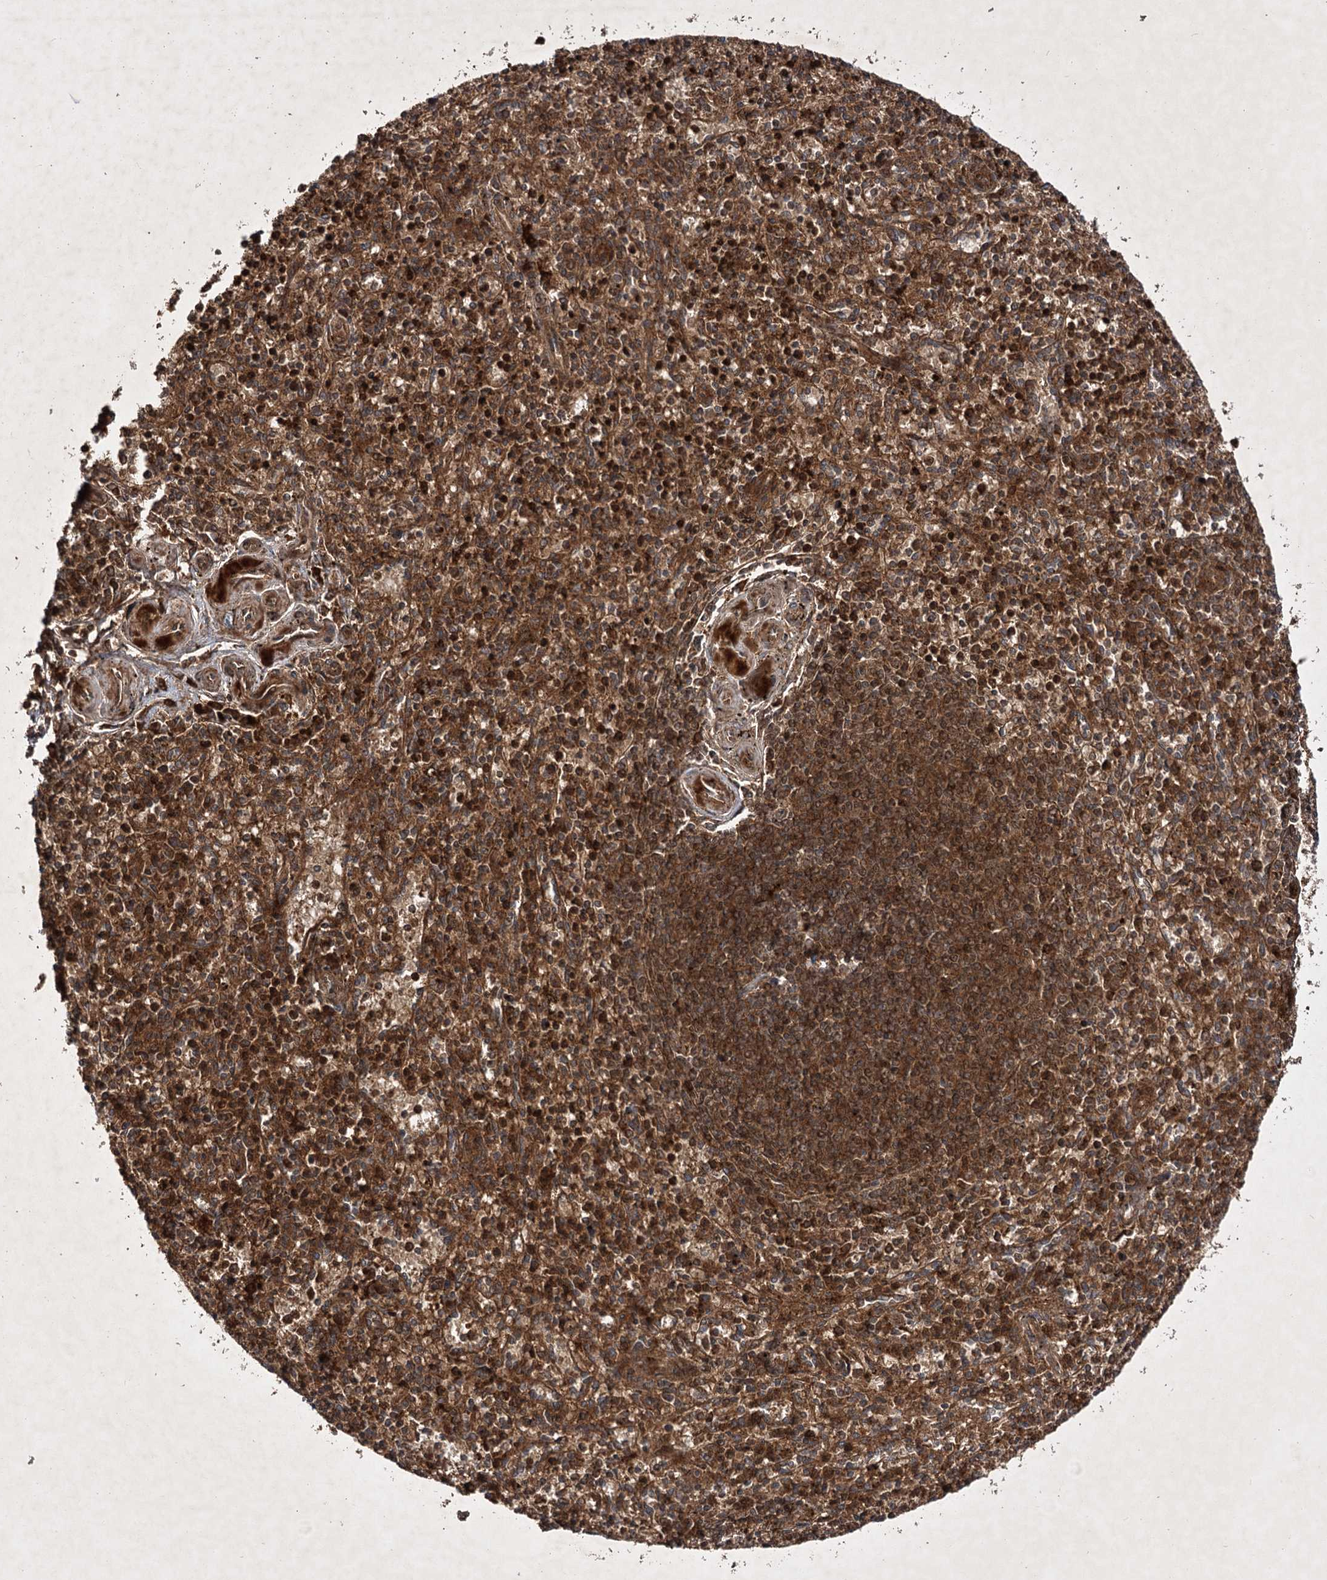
{"staining": {"intensity": "strong", "quantity": "25%-75%", "location": "cytoplasmic/membranous,nuclear"}, "tissue": "spleen", "cell_type": "Cells in red pulp", "image_type": "normal", "snomed": [{"axis": "morphology", "description": "Normal tissue, NOS"}, {"axis": "topography", "description": "Spleen"}], "caption": "Cells in red pulp show high levels of strong cytoplasmic/membranous,nuclear expression in about 25%-75% of cells in benign spleen.", "gene": "DNAJC13", "patient": {"sex": "male", "age": 72}}